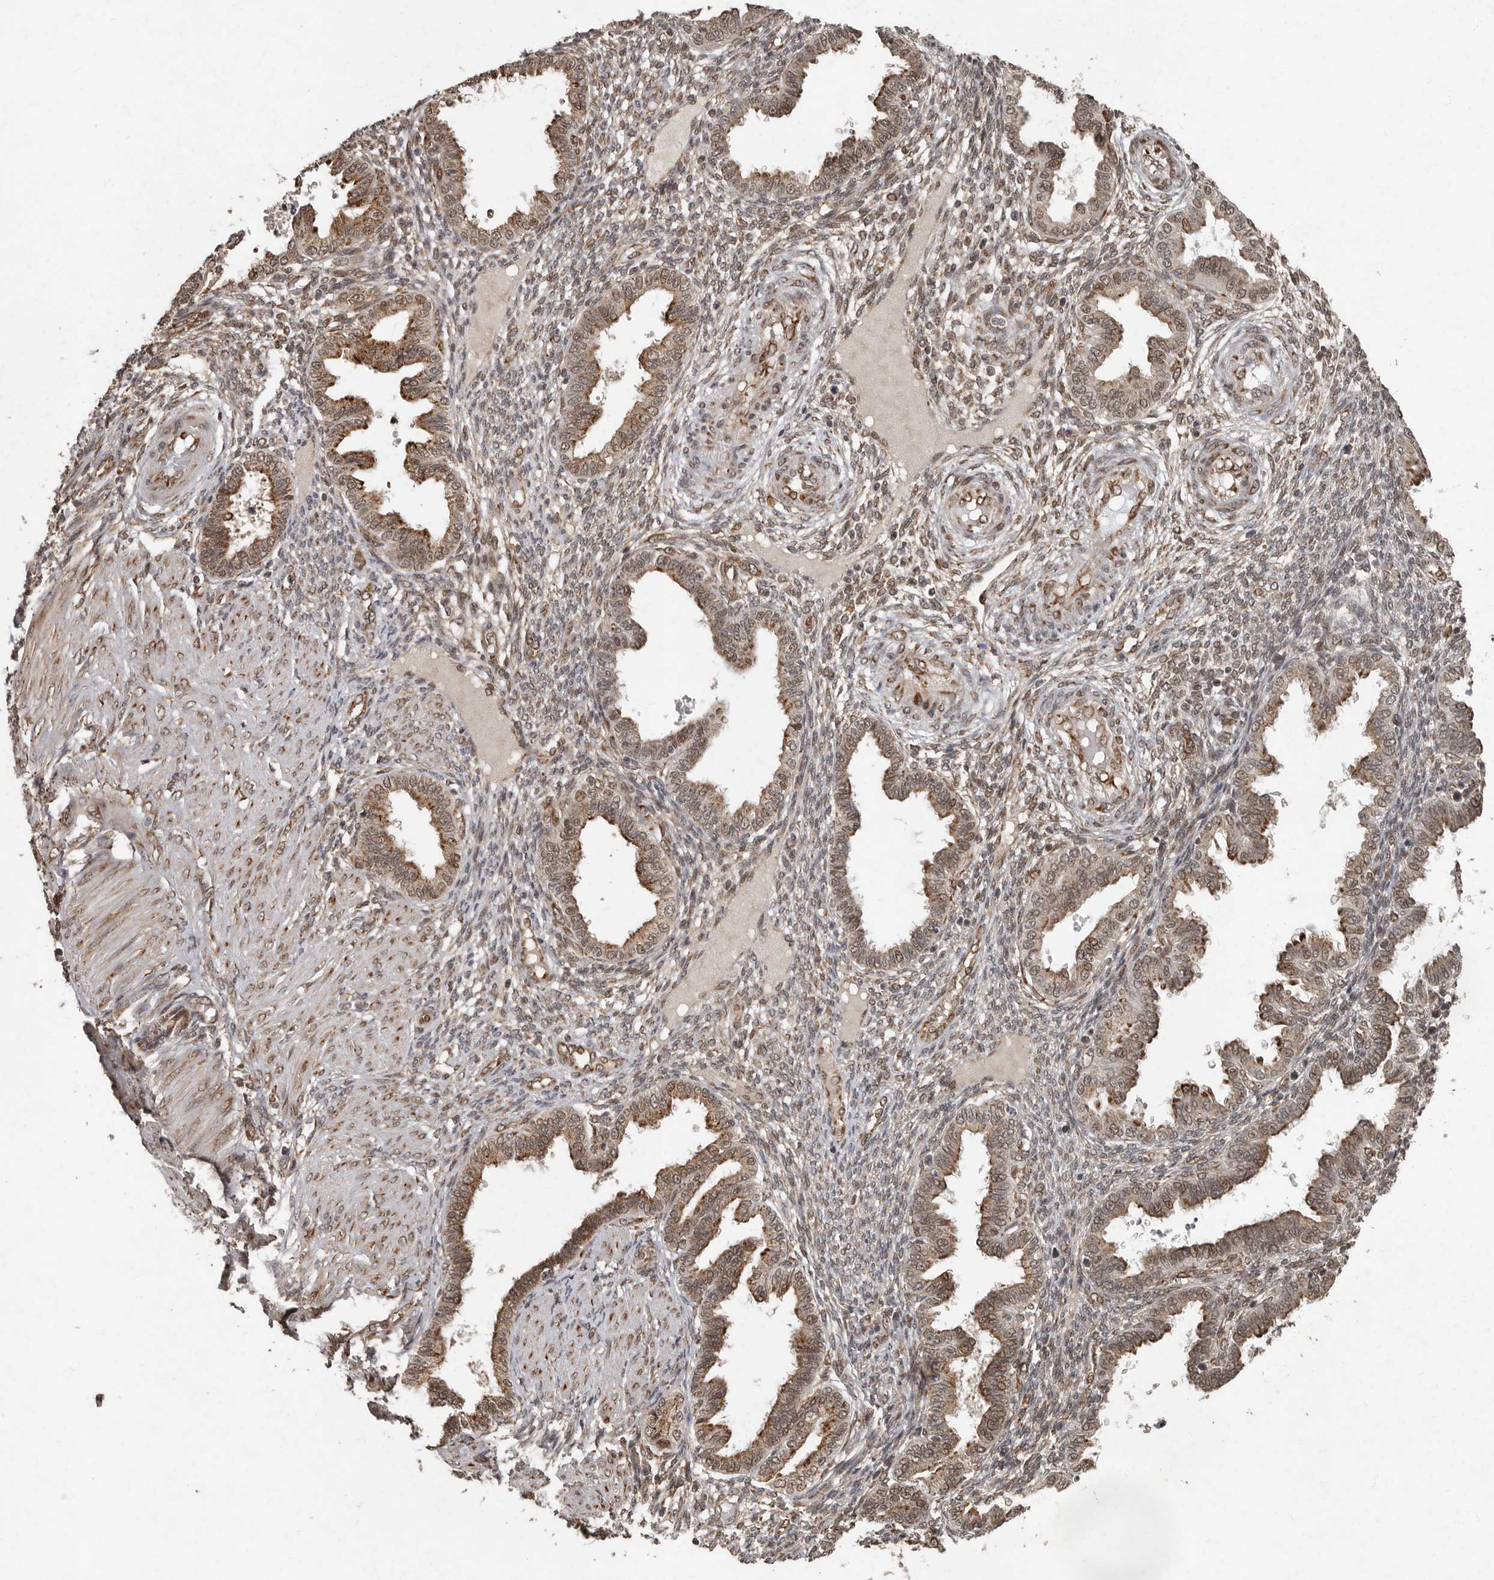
{"staining": {"intensity": "moderate", "quantity": ">75%", "location": "cytoplasmic/membranous,nuclear"}, "tissue": "endometrium", "cell_type": "Cells in endometrial stroma", "image_type": "normal", "snomed": [{"axis": "morphology", "description": "Normal tissue, NOS"}, {"axis": "topography", "description": "Endometrium"}], "caption": "Immunohistochemical staining of unremarkable endometrium reveals medium levels of moderate cytoplasmic/membranous,nuclear staining in about >75% of cells in endometrial stroma. Ihc stains the protein of interest in brown and the nuclei are stained blue.", "gene": "LRGUK", "patient": {"sex": "female", "age": 33}}